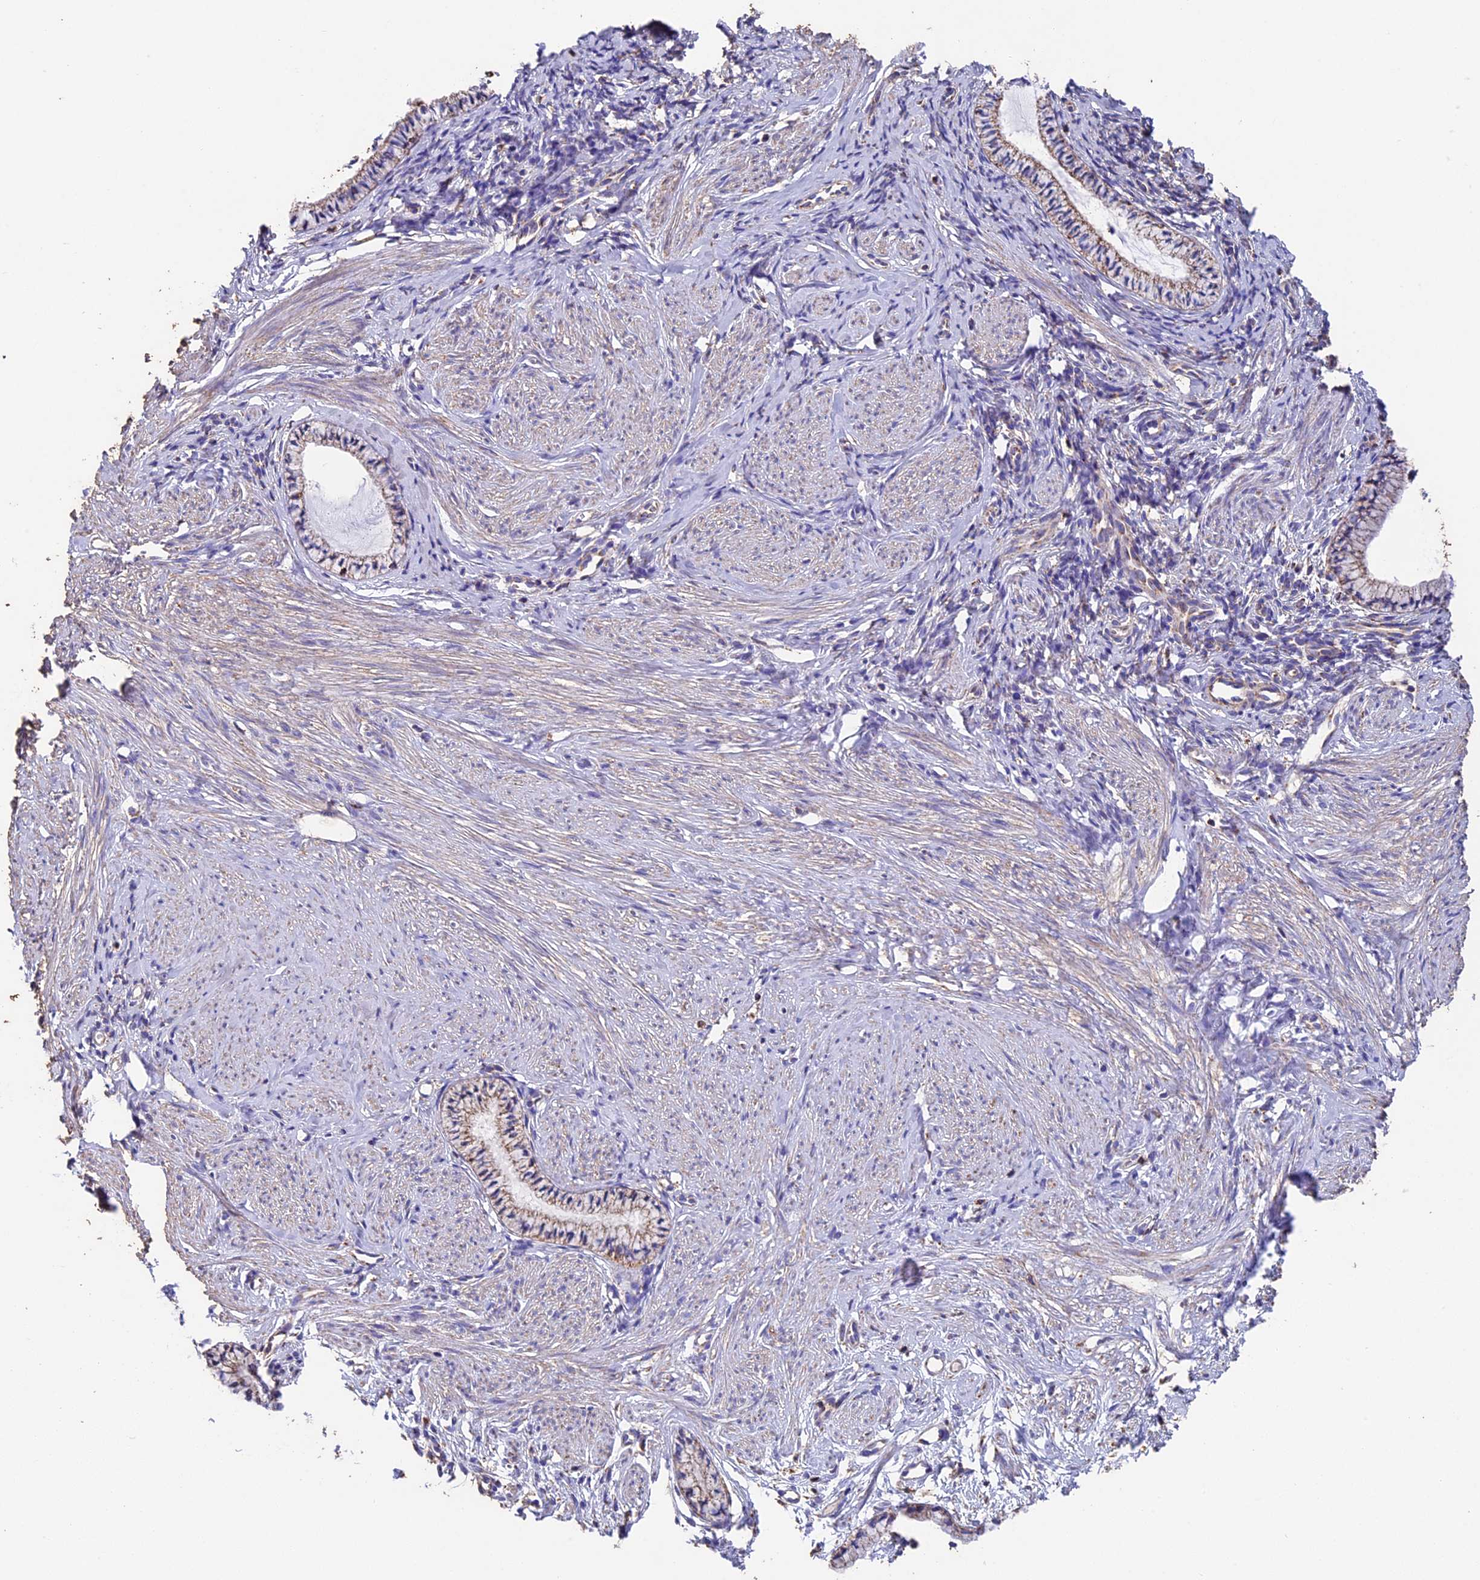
{"staining": {"intensity": "moderate", "quantity": ">75%", "location": "cytoplasmic/membranous"}, "tissue": "cervix", "cell_type": "Glandular cells", "image_type": "normal", "snomed": [{"axis": "morphology", "description": "Normal tissue, NOS"}, {"axis": "topography", "description": "Cervix"}], "caption": "Moderate cytoplasmic/membranous expression for a protein is appreciated in about >75% of glandular cells of benign cervix using immunohistochemistry.", "gene": "ADAT1", "patient": {"sex": "female", "age": 57}}